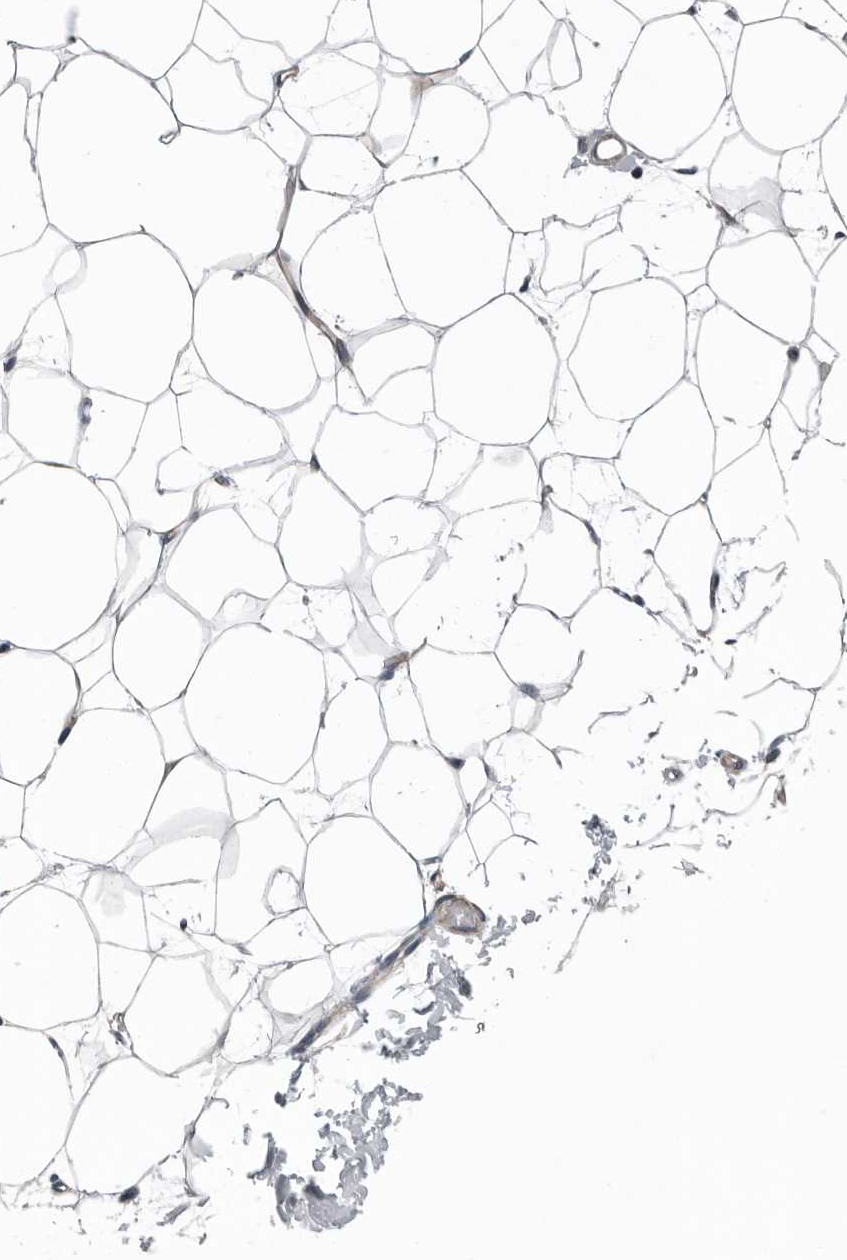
{"staining": {"intensity": "weak", "quantity": ">75%", "location": "cytoplasmic/membranous"}, "tissue": "breast", "cell_type": "Adipocytes", "image_type": "normal", "snomed": [{"axis": "morphology", "description": "Normal tissue, NOS"}, {"axis": "topography", "description": "Breast"}], "caption": "This is a photomicrograph of immunohistochemistry (IHC) staining of benign breast, which shows weak staining in the cytoplasmic/membranous of adipocytes.", "gene": "DPY19L4", "patient": {"sex": "female", "age": 23}}